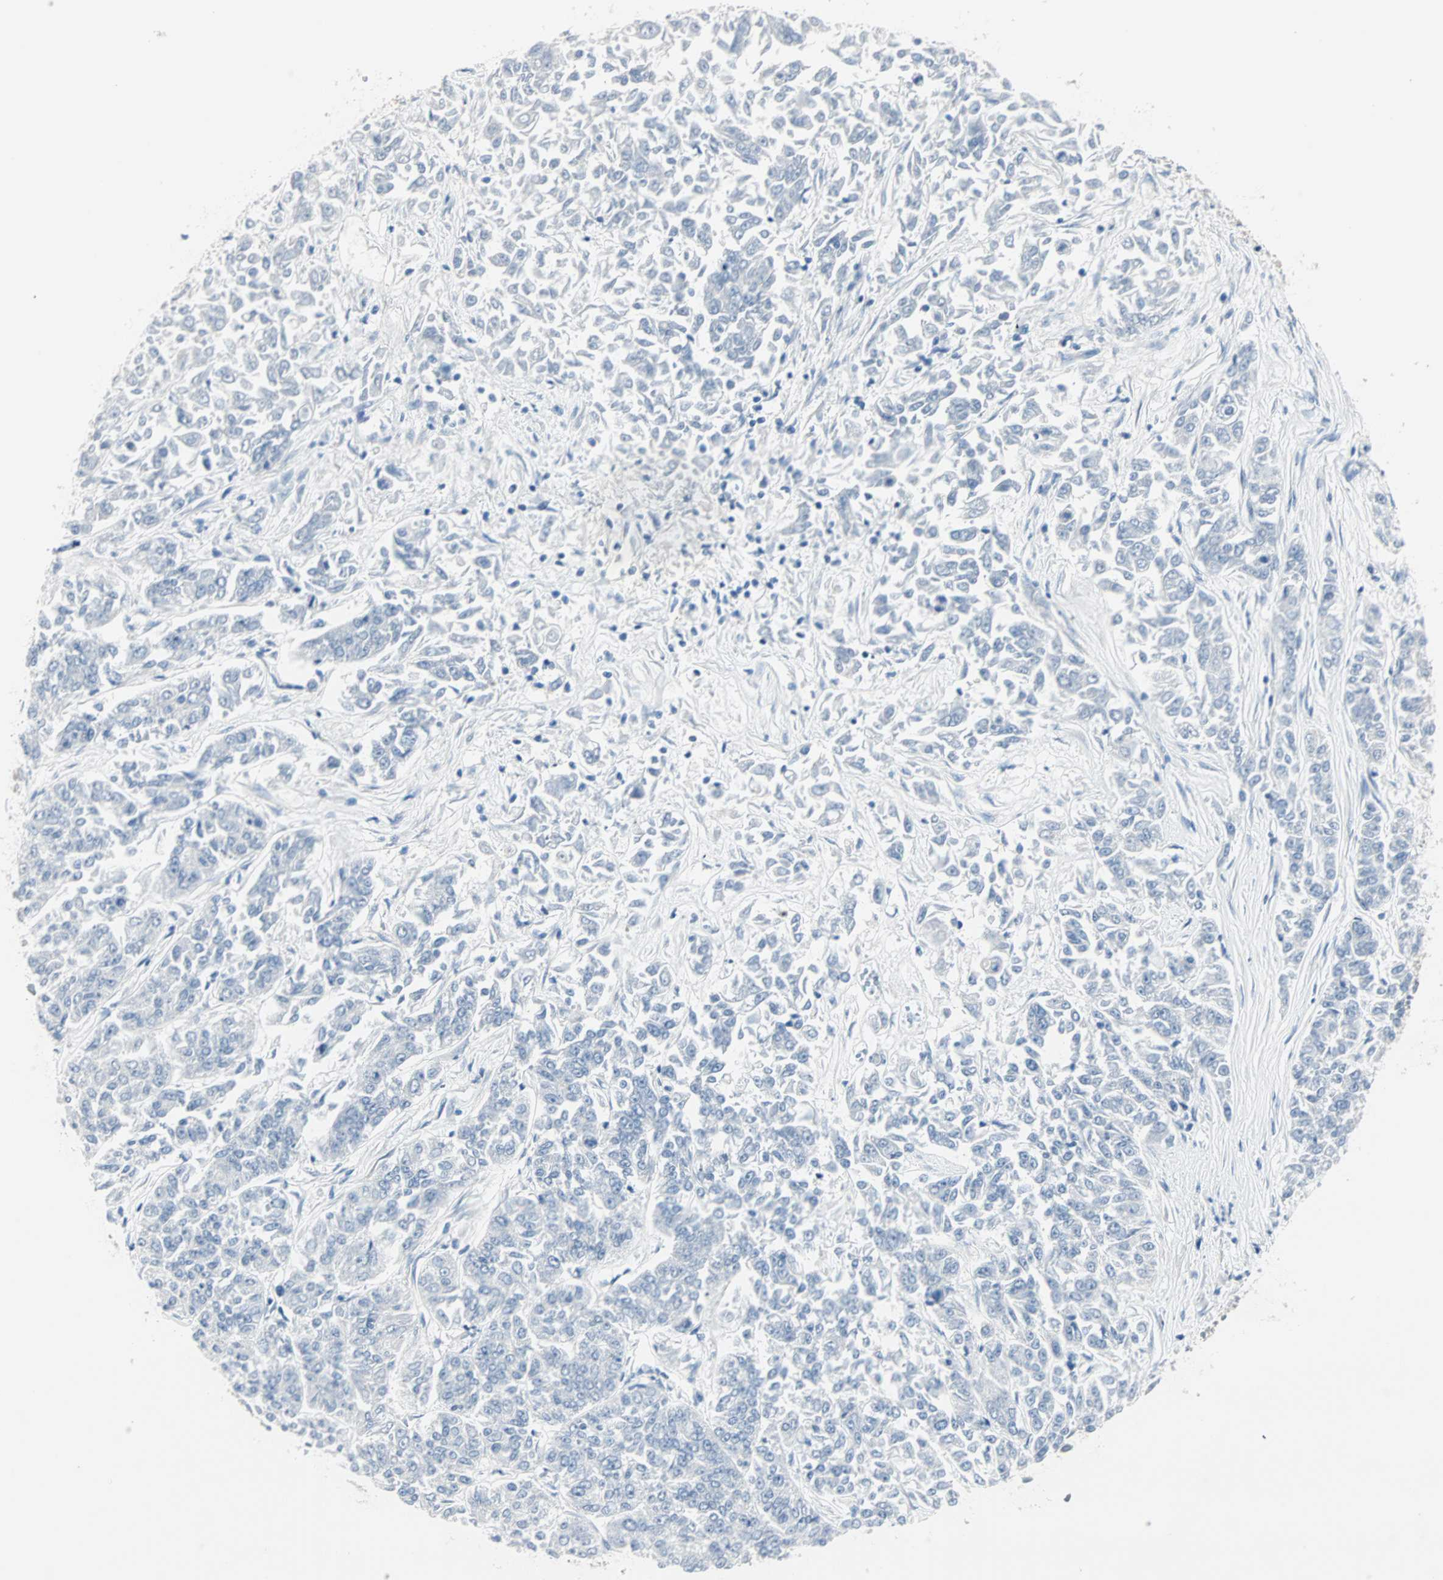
{"staining": {"intensity": "negative", "quantity": "none", "location": "none"}, "tissue": "lung cancer", "cell_type": "Tumor cells", "image_type": "cancer", "snomed": [{"axis": "morphology", "description": "Adenocarcinoma, NOS"}, {"axis": "topography", "description": "Lung"}], "caption": "DAB immunohistochemical staining of human lung cancer (adenocarcinoma) reveals no significant staining in tumor cells.", "gene": "NEFH", "patient": {"sex": "male", "age": 84}}